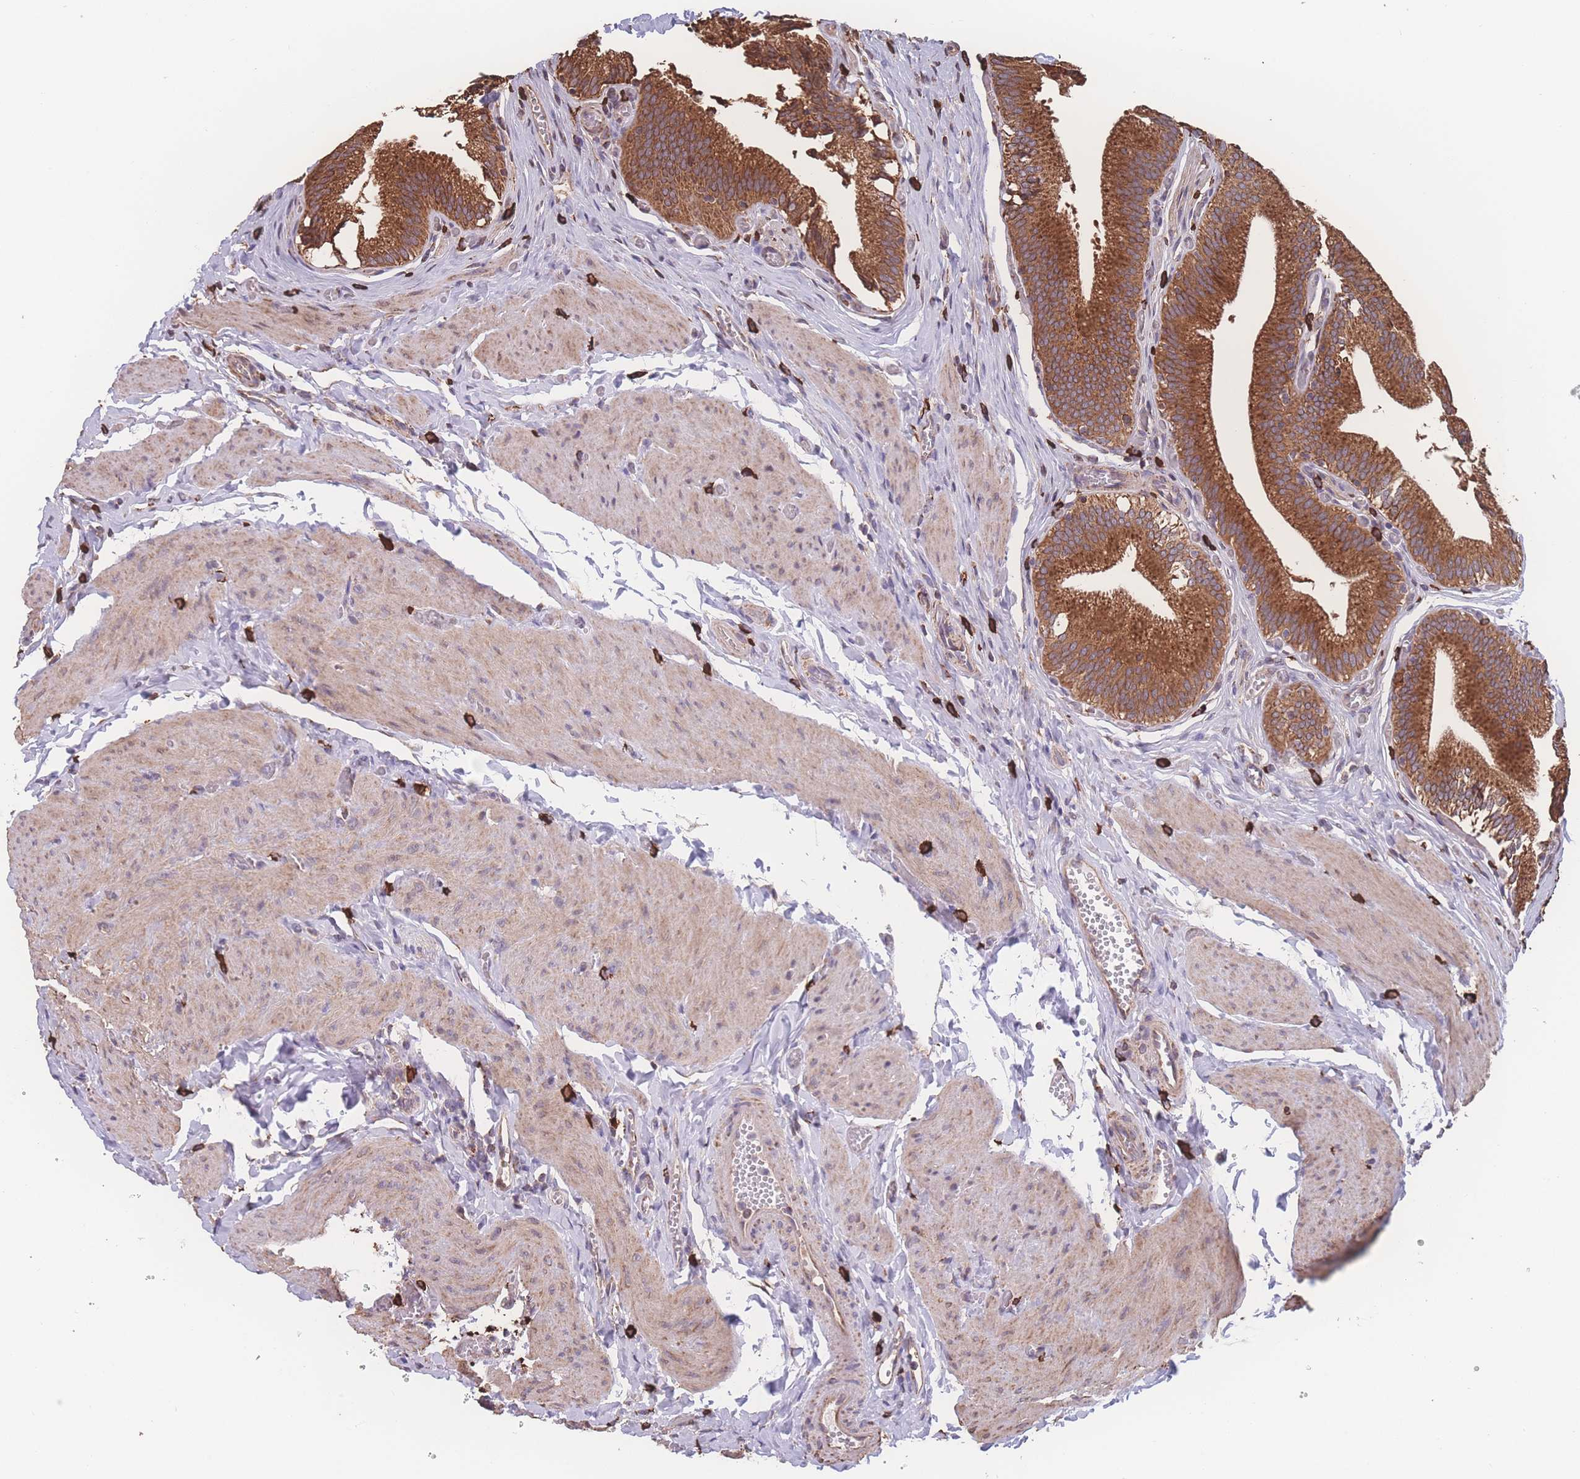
{"staining": {"intensity": "strong", "quantity": ">75%", "location": "cytoplasmic/membranous"}, "tissue": "gallbladder", "cell_type": "Glandular cells", "image_type": "normal", "snomed": [{"axis": "morphology", "description": "Normal tissue, NOS"}, {"axis": "topography", "description": "Gallbladder"}, {"axis": "topography", "description": "Peripheral nerve tissue"}], "caption": "An IHC micrograph of normal tissue is shown. Protein staining in brown labels strong cytoplasmic/membranous positivity in gallbladder within glandular cells. The staining was performed using DAB to visualize the protein expression in brown, while the nuclei were stained in blue with hematoxylin (Magnification: 20x).", "gene": "SGSM3", "patient": {"sex": "male", "age": 17}}